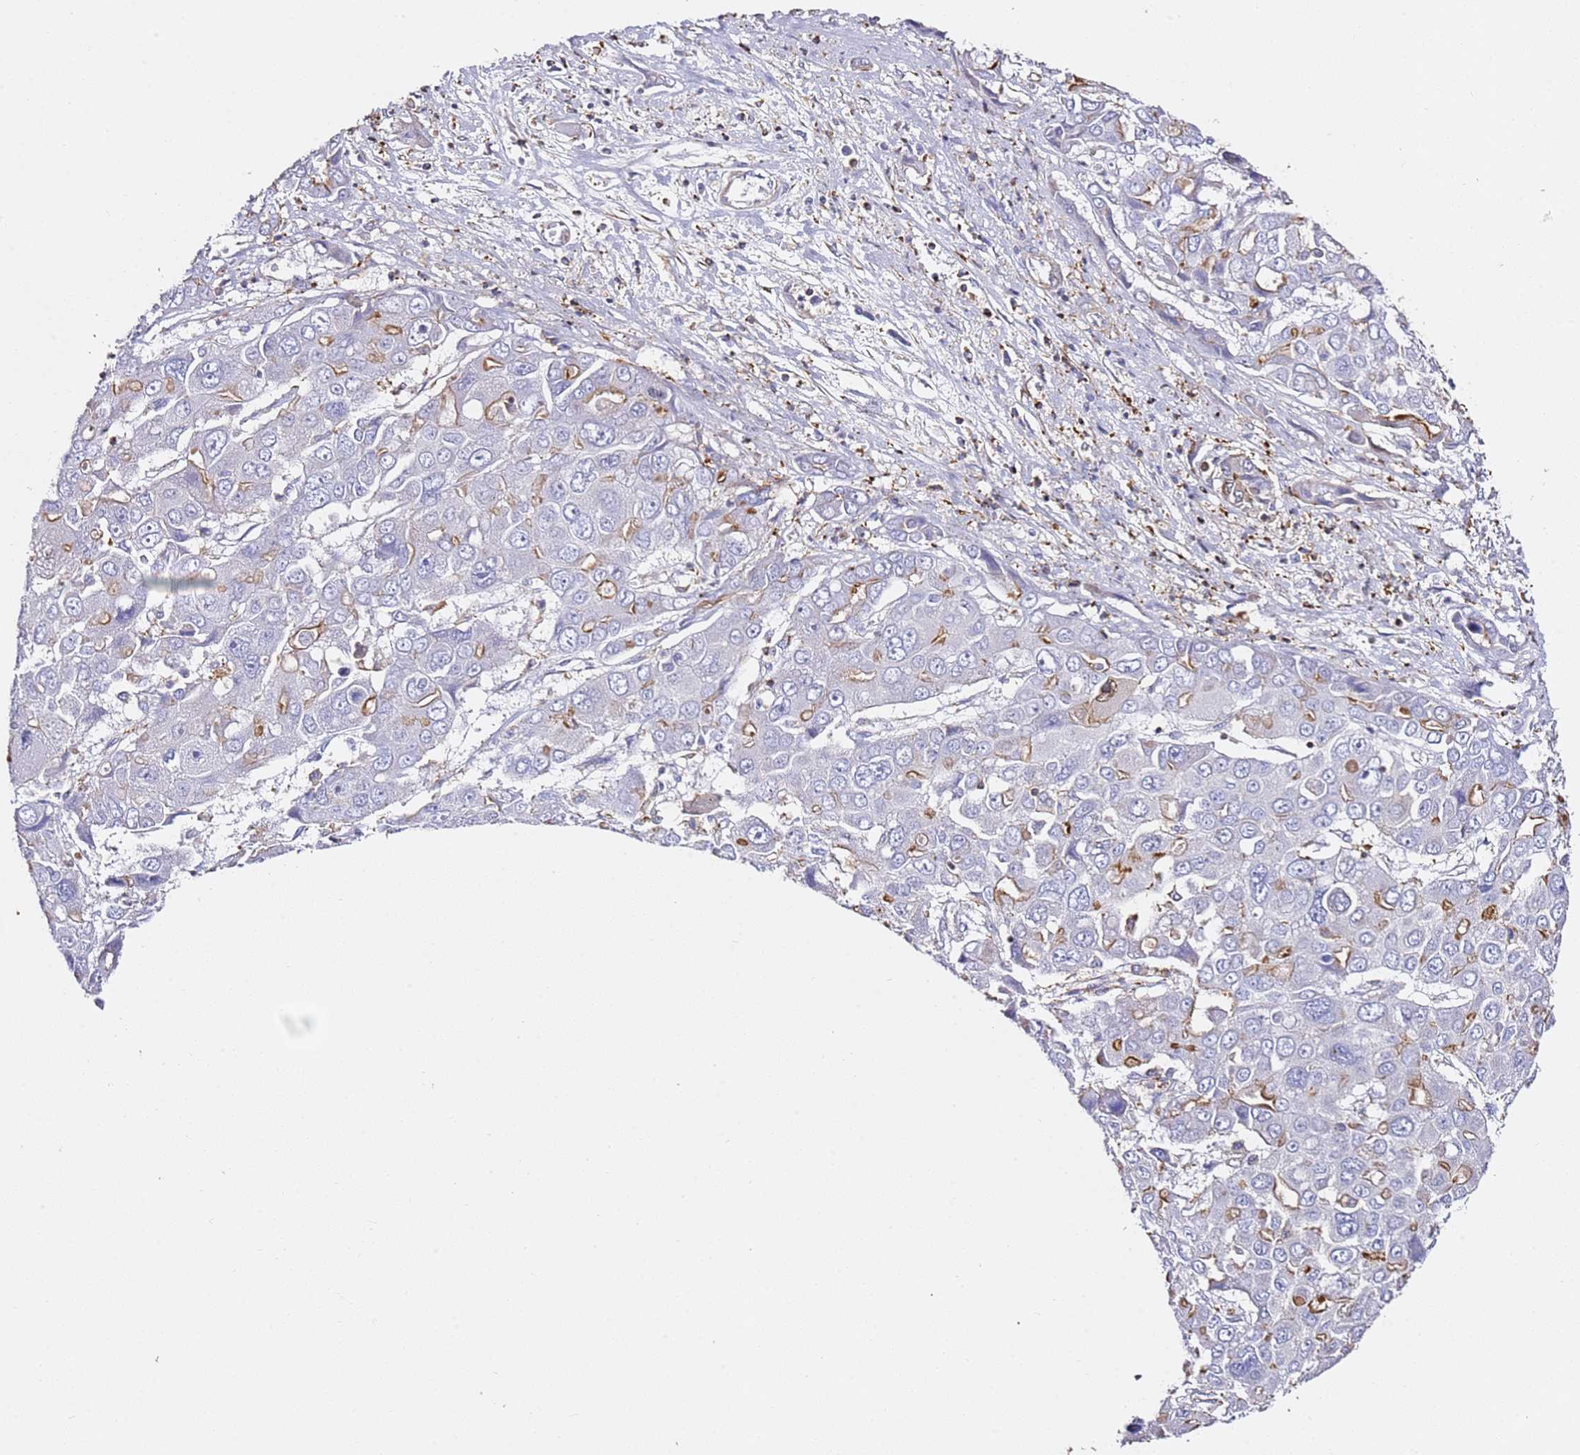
{"staining": {"intensity": "moderate", "quantity": "<25%", "location": "cytoplasmic/membranous"}, "tissue": "liver cancer", "cell_type": "Tumor cells", "image_type": "cancer", "snomed": [{"axis": "morphology", "description": "Cholangiocarcinoma"}, {"axis": "topography", "description": "Liver"}], "caption": "Liver cancer was stained to show a protein in brown. There is low levels of moderate cytoplasmic/membranous positivity in about <25% of tumor cells.", "gene": "ZNF671", "patient": {"sex": "male", "age": 67}}